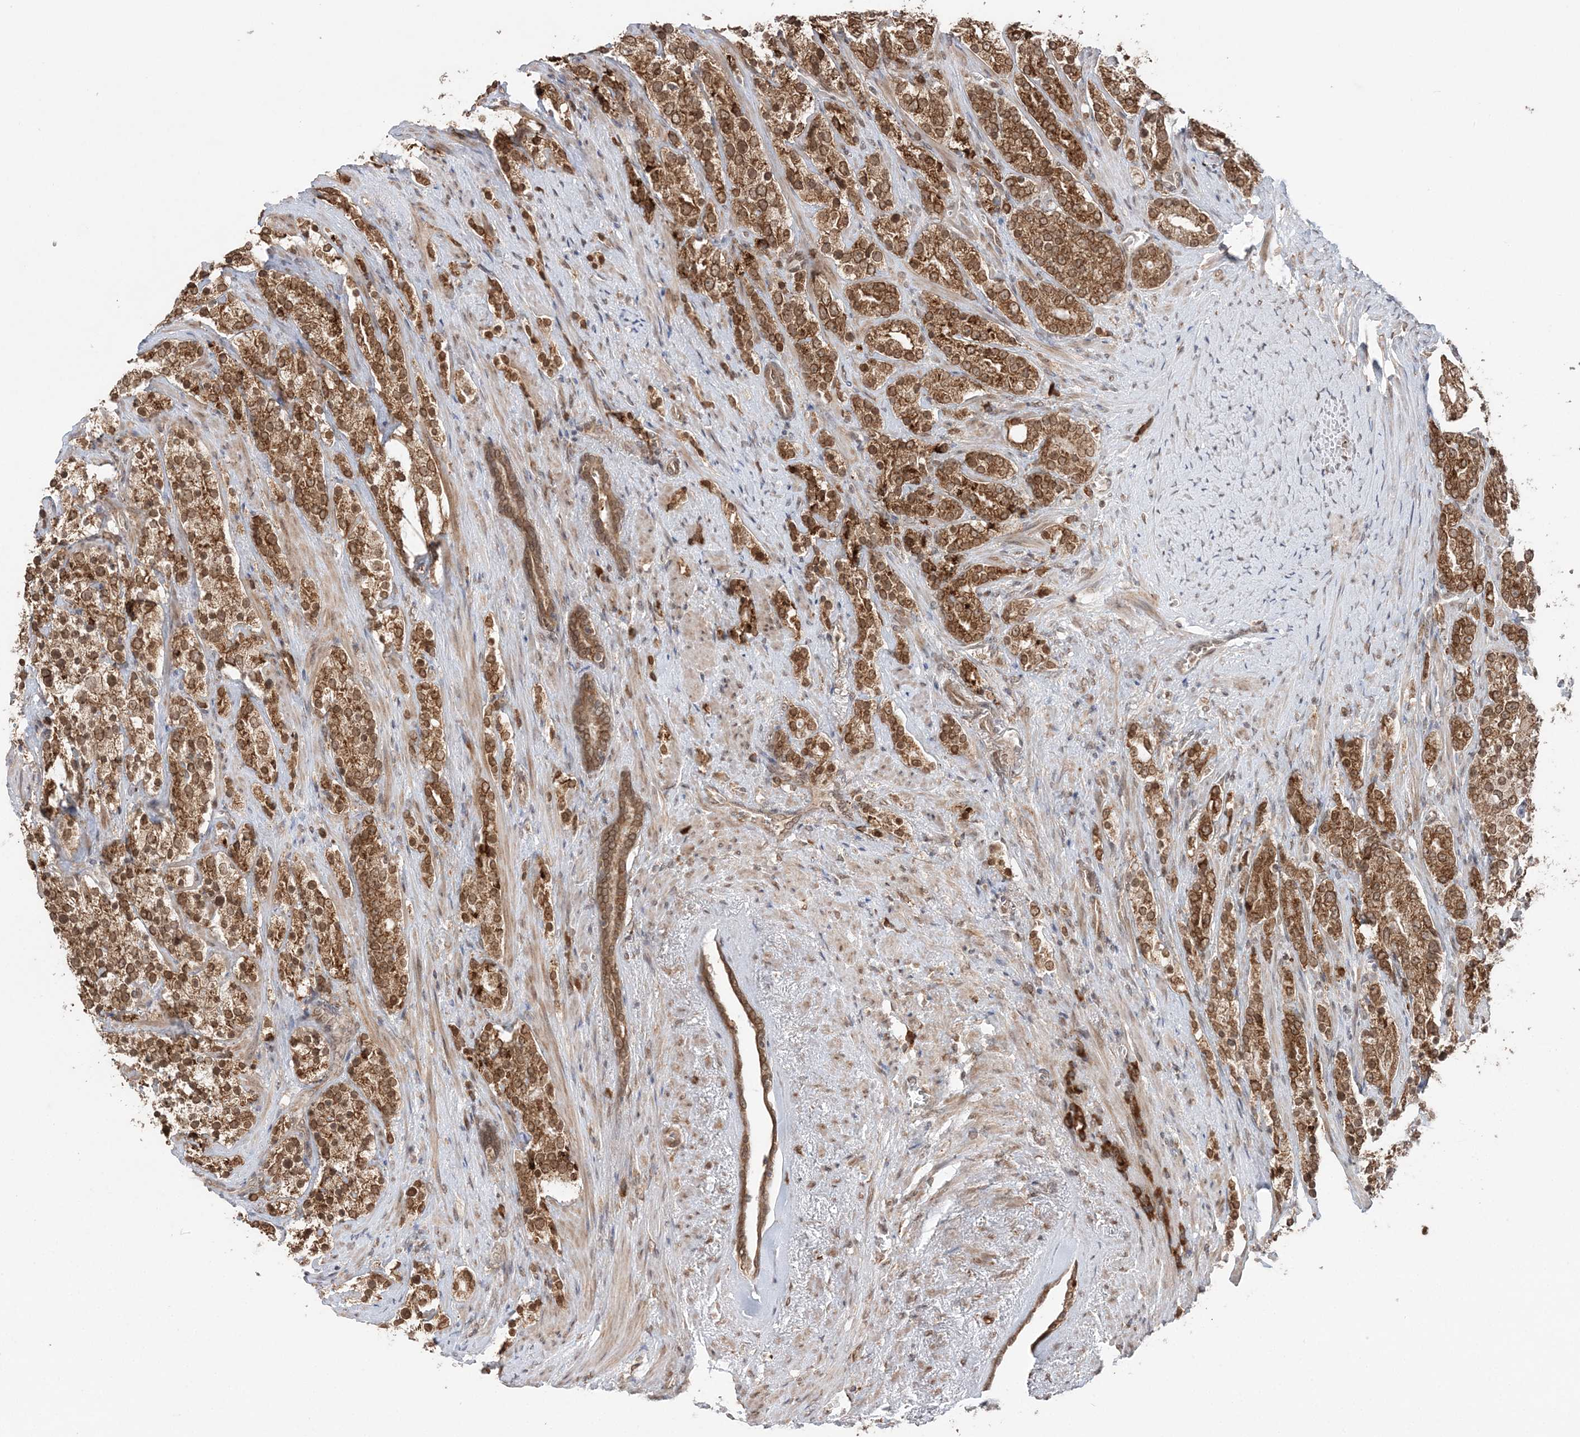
{"staining": {"intensity": "moderate", "quantity": ">75%", "location": "cytoplasmic/membranous,nuclear"}, "tissue": "prostate cancer", "cell_type": "Tumor cells", "image_type": "cancer", "snomed": [{"axis": "morphology", "description": "Adenocarcinoma, High grade"}, {"axis": "topography", "description": "Prostate"}], "caption": "Human prostate cancer stained with a brown dye reveals moderate cytoplasmic/membranous and nuclear positive expression in approximately >75% of tumor cells.", "gene": "TMED10", "patient": {"sex": "male", "age": 71}}